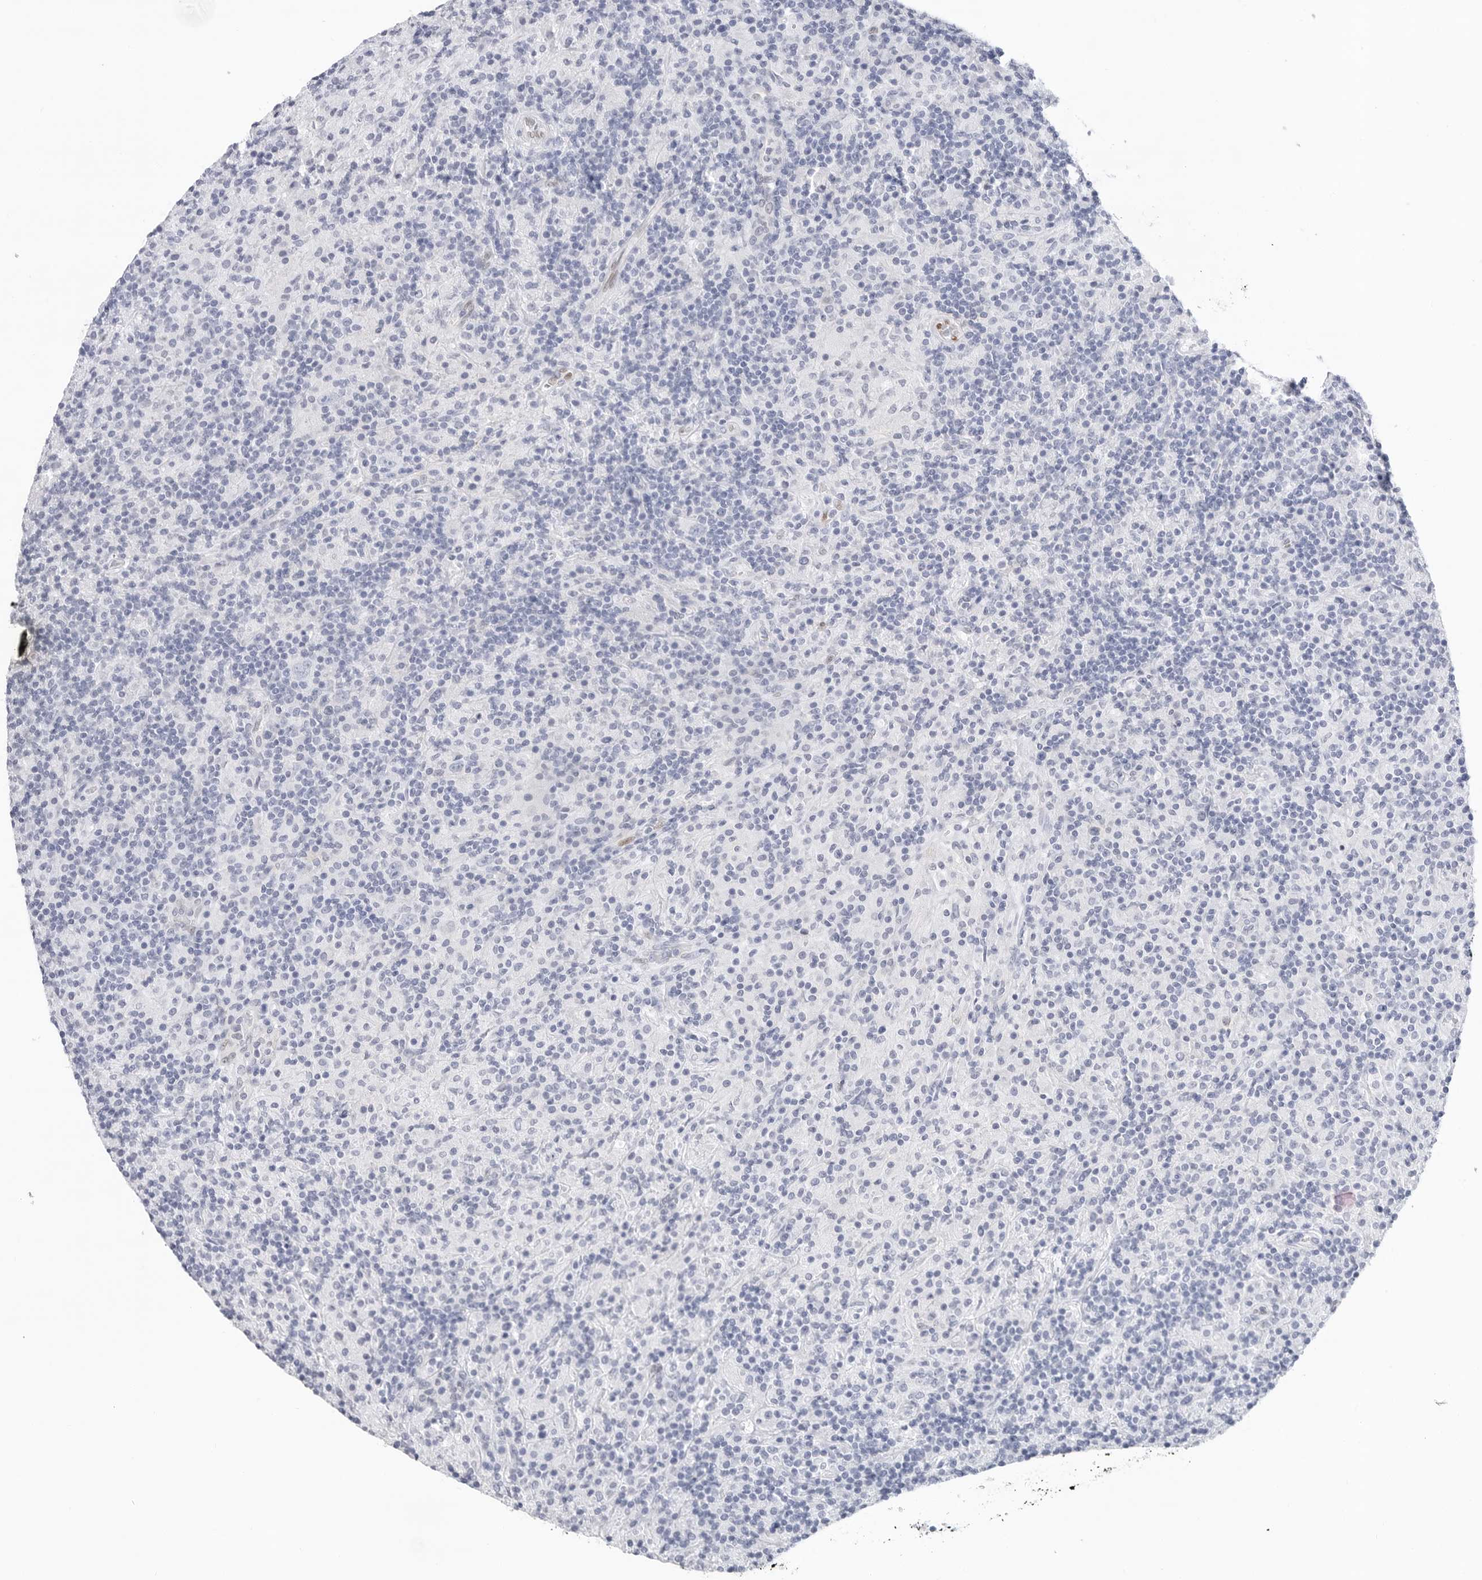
{"staining": {"intensity": "negative", "quantity": "none", "location": "none"}, "tissue": "lymphoma", "cell_type": "Tumor cells", "image_type": "cancer", "snomed": [{"axis": "morphology", "description": "Hodgkin's disease, NOS"}, {"axis": "topography", "description": "Lymph node"}], "caption": "Immunohistochemistry (IHC) of lymphoma displays no expression in tumor cells.", "gene": "SLC19A1", "patient": {"sex": "male", "age": 70}}